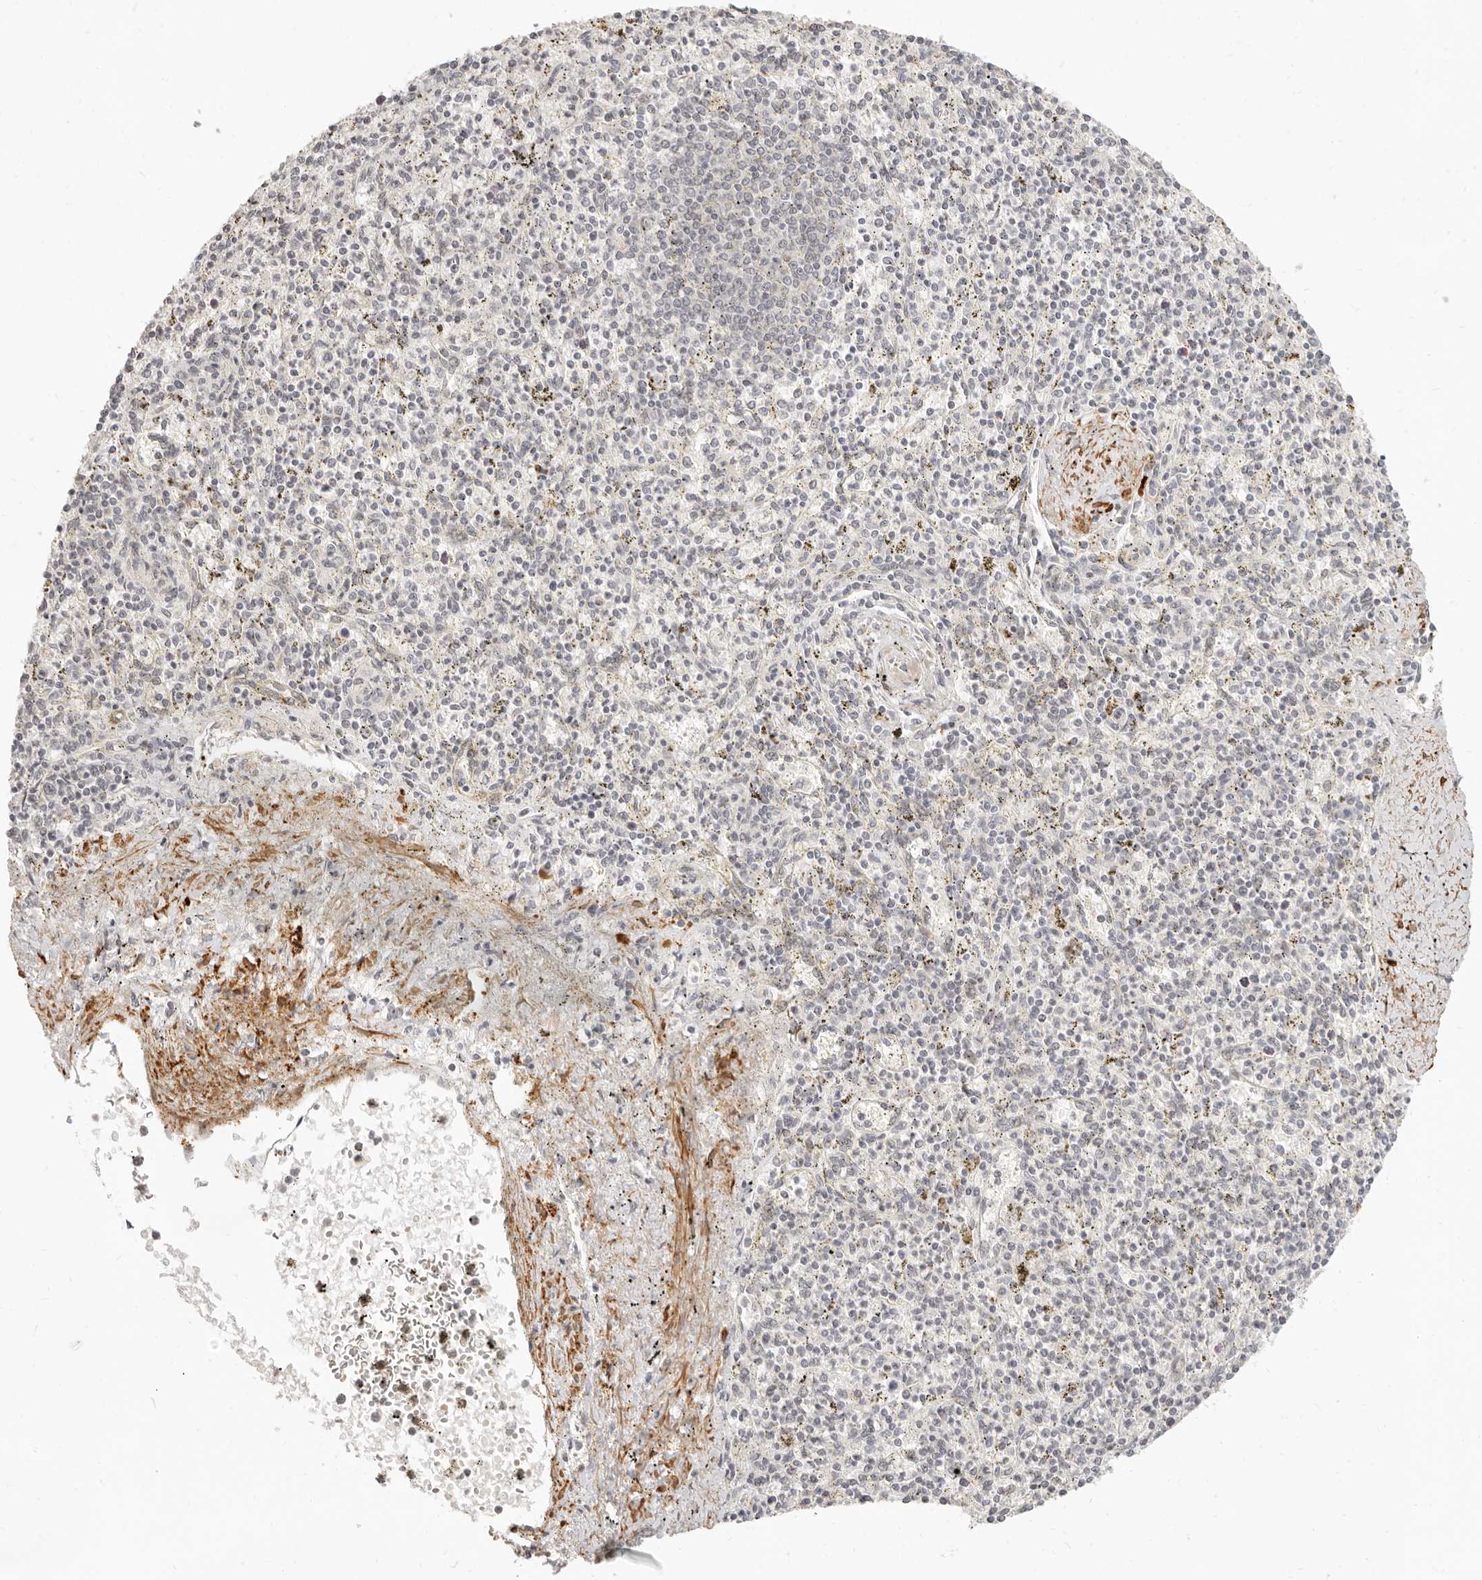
{"staining": {"intensity": "weak", "quantity": "25%-75%", "location": "nuclear"}, "tissue": "spleen", "cell_type": "Cells in red pulp", "image_type": "normal", "snomed": [{"axis": "morphology", "description": "Normal tissue, NOS"}, {"axis": "topography", "description": "Spleen"}], "caption": "Approximately 25%-75% of cells in red pulp in unremarkable human spleen display weak nuclear protein staining as visualized by brown immunohistochemical staining.", "gene": "GABPA", "patient": {"sex": "male", "age": 72}}